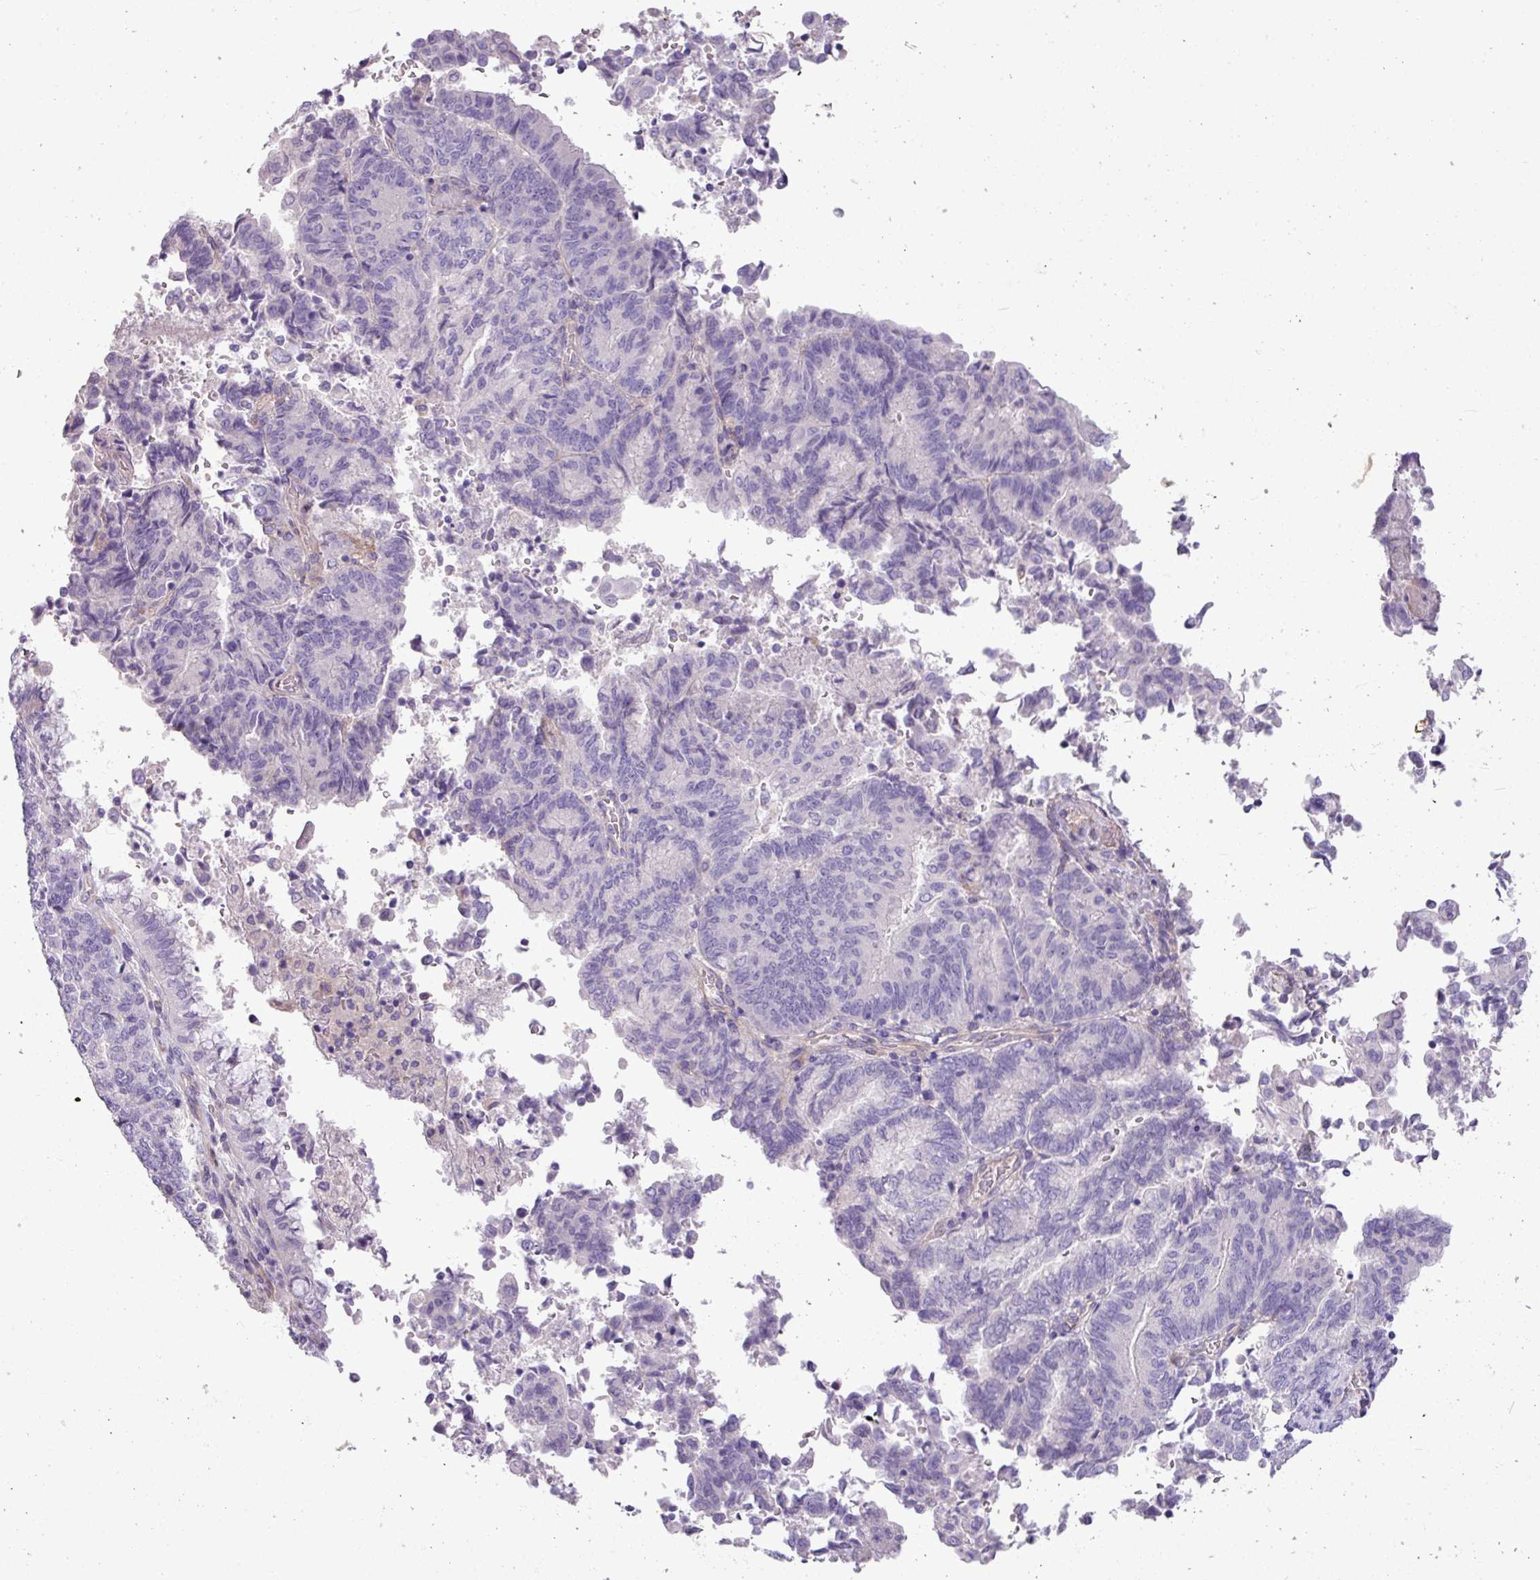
{"staining": {"intensity": "negative", "quantity": "none", "location": "none"}, "tissue": "endometrial cancer", "cell_type": "Tumor cells", "image_type": "cancer", "snomed": [{"axis": "morphology", "description": "Adenocarcinoma, NOS"}, {"axis": "topography", "description": "Endometrium"}], "caption": "Immunohistochemistry histopathology image of human endometrial cancer (adenocarcinoma) stained for a protein (brown), which shows no staining in tumor cells.", "gene": "KIRREL3", "patient": {"sex": "female", "age": 80}}